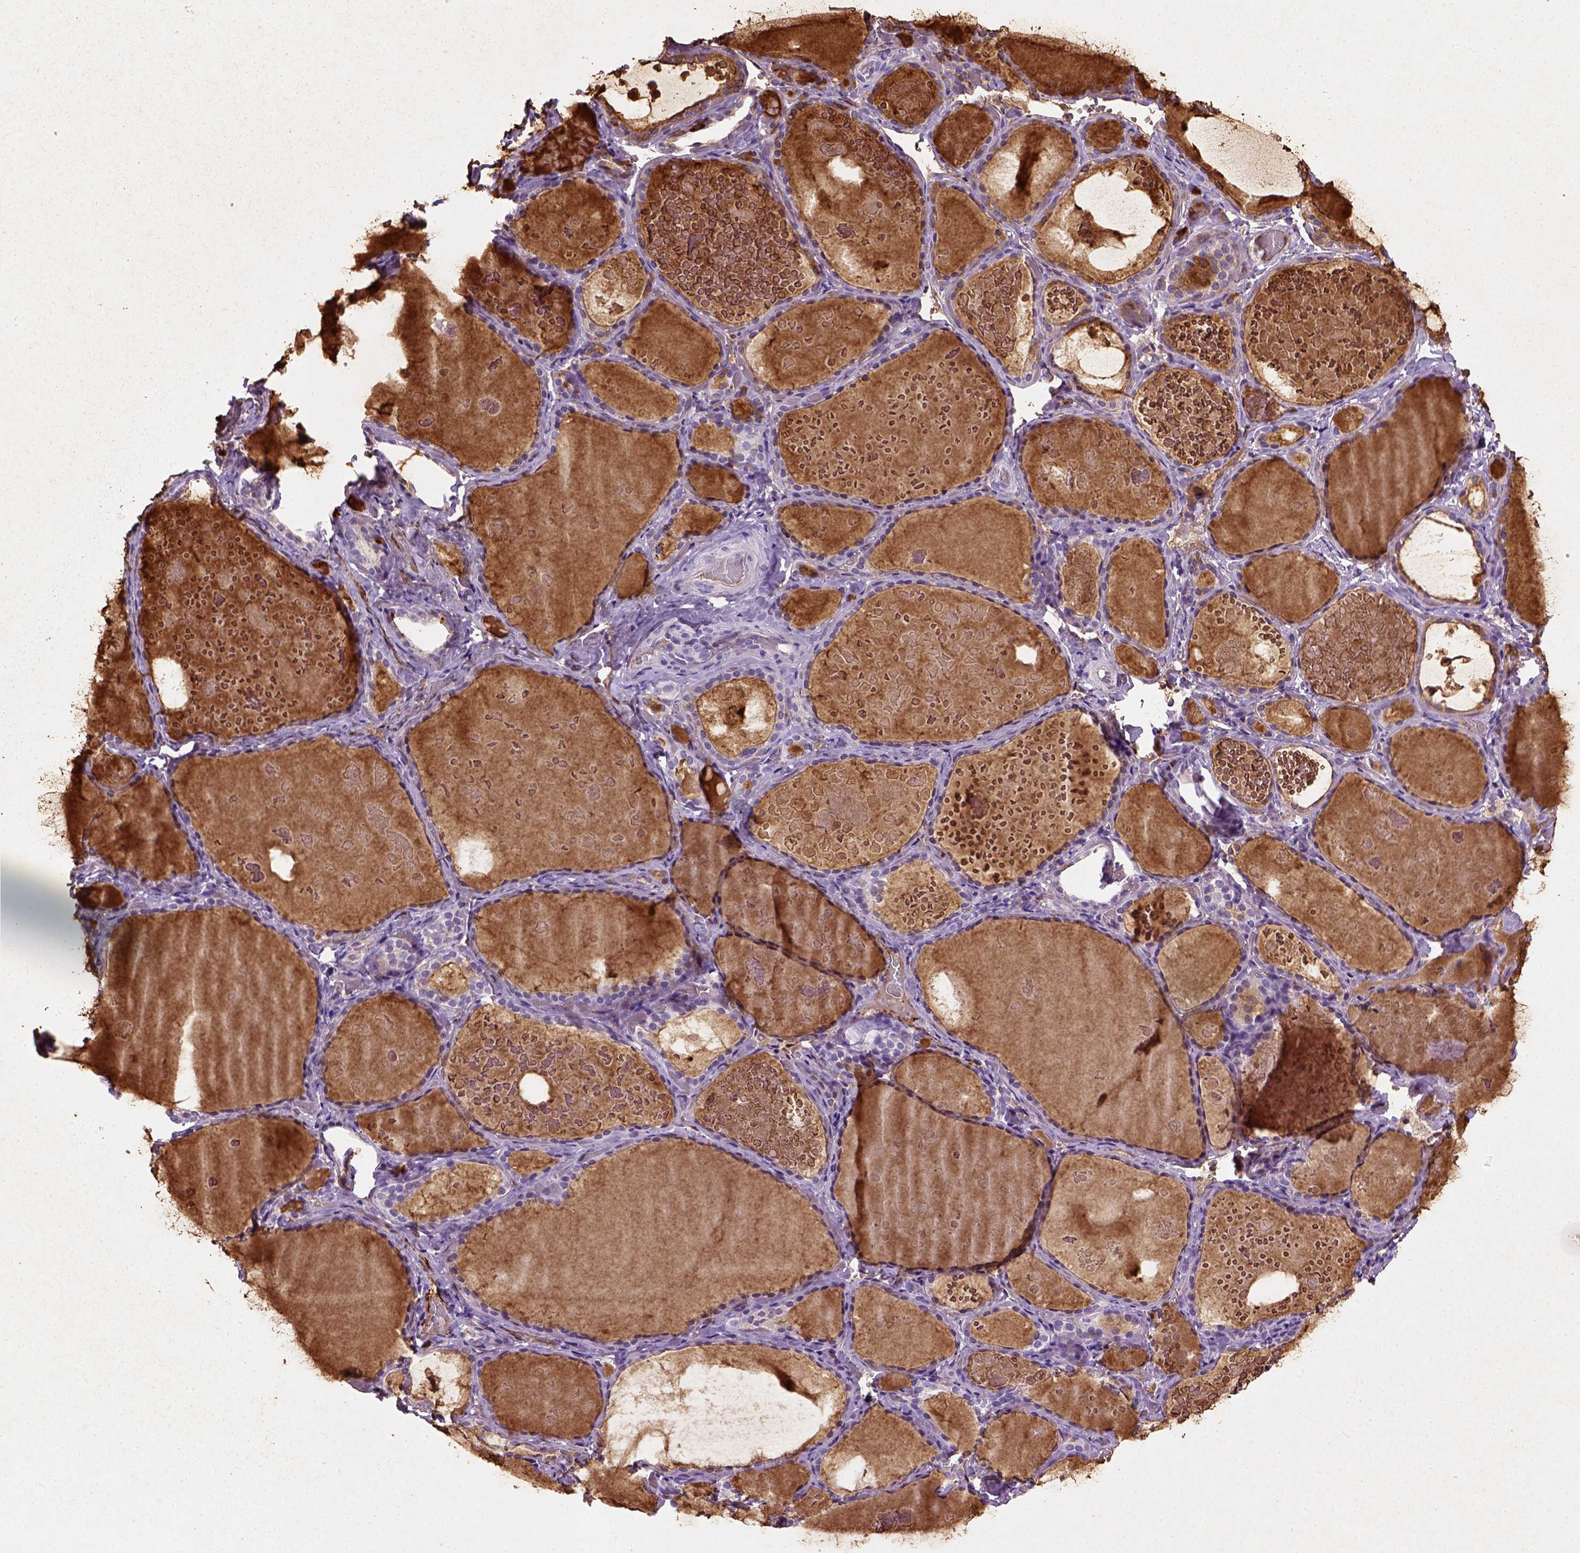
{"staining": {"intensity": "negative", "quantity": "none", "location": "none"}, "tissue": "thyroid gland", "cell_type": "Glandular cells", "image_type": "normal", "snomed": [{"axis": "morphology", "description": "Normal tissue, NOS"}, {"axis": "topography", "description": "Thyroid gland"}], "caption": "Image shows no significant protein positivity in glandular cells of unremarkable thyroid gland.", "gene": "VWF", "patient": {"sex": "female", "age": 56}}